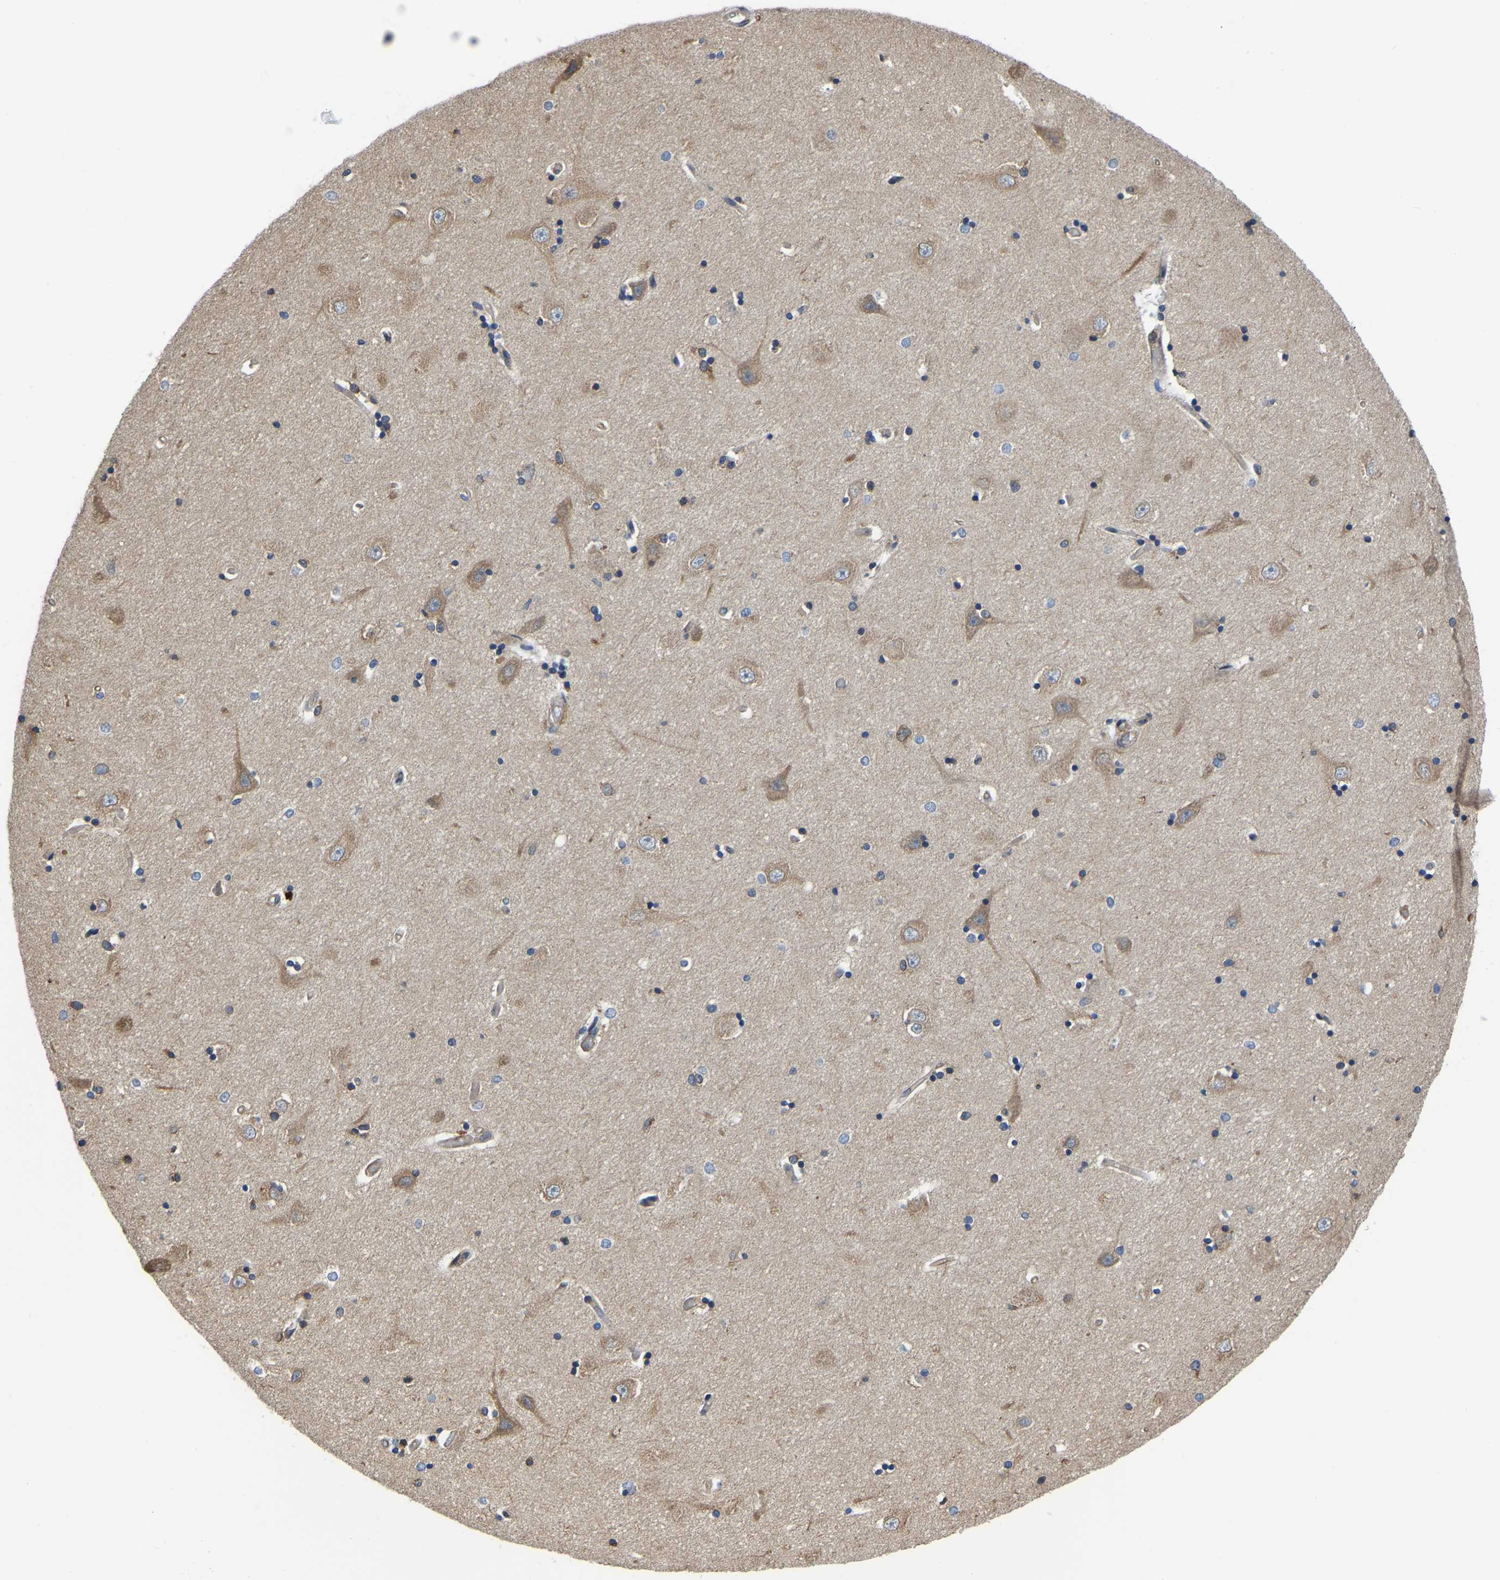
{"staining": {"intensity": "moderate", "quantity": "<25%", "location": "cytoplasmic/membranous"}, "tissue": "hippocampus", "cell_type": "Glial cells", "image_type": "normal", "snomed": [{"axis": "morphology", "description": "Normal tissue, NOS"}, {"axis": "topography", "description": "Hippocampus"}], "caption": "DAB (3,3'-diaminobenzidine) immunohistochemical staining of benign human hippocampus exhibits moderate cytoplasmic/membranous protein positivity in about <25% of glial cells. The staining is performed using DAB brown chromogen to label protein expression. The nuclei are counter-stained blue using hematoxylin.", "gene": "ARL6IP5", "patient": {"sex": "male", "age": 45}}